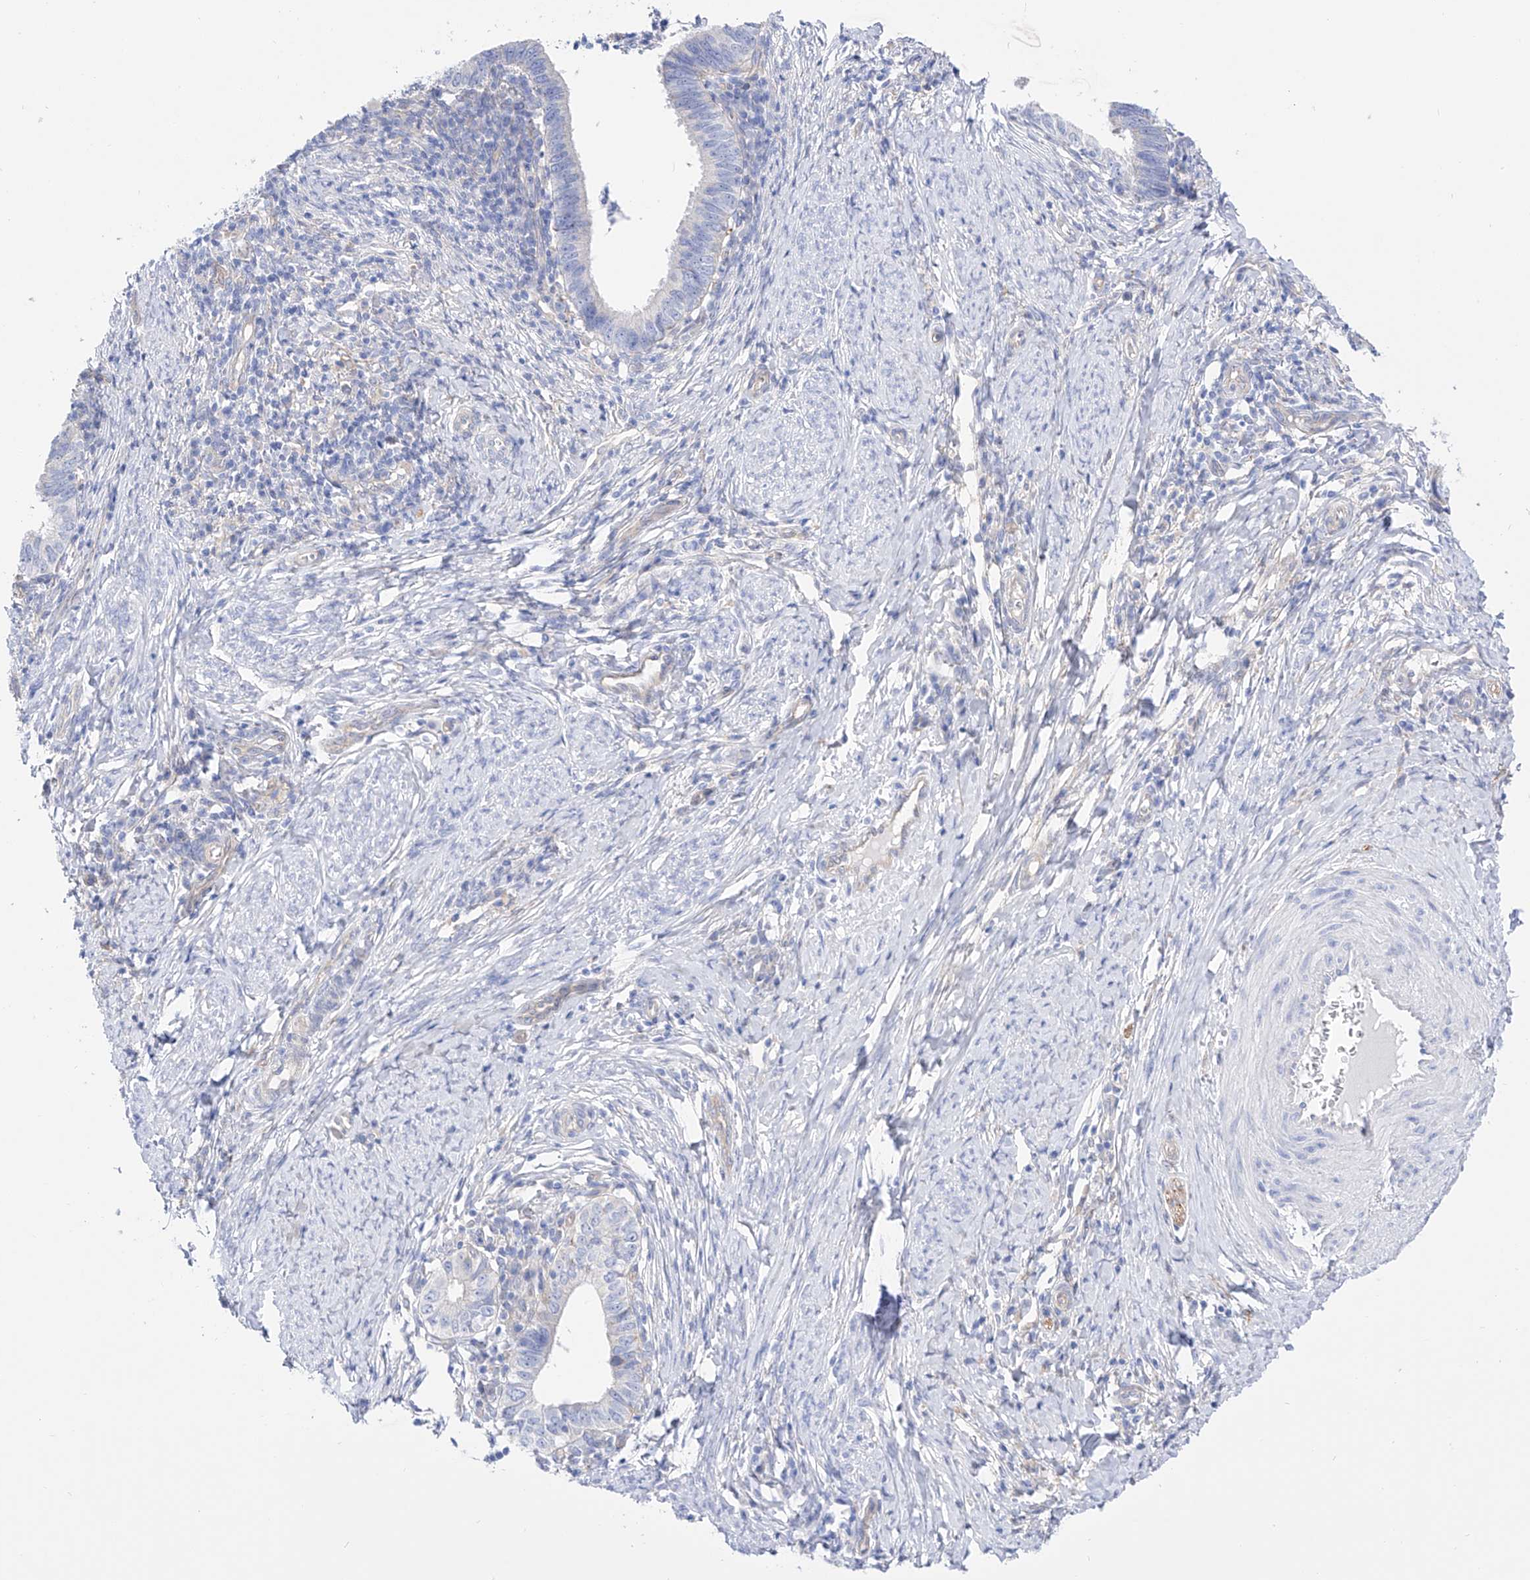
{"staining": {"intensity": "negative", "quantity": "none", "location": "none"}, "tissue": "cervical cancer", "cell_type": "Tumor cells", "image_type": "cancer", "snomed": [{"axis": "morphology", "description": "Adenocarcinoma, NOS"}, {"axis": "topography", "description": "Cervix"}], "caption": "IHC micrograph of neoplastic tissue: human cervical cancer stained with DAB (3,3'-diaminobenzidine) exhibits no significant protein positivity in tumor cells. Nuclei are stained in blue.", "gene": "ZNF653", "patient": {"sex": "female", "age": 36}}